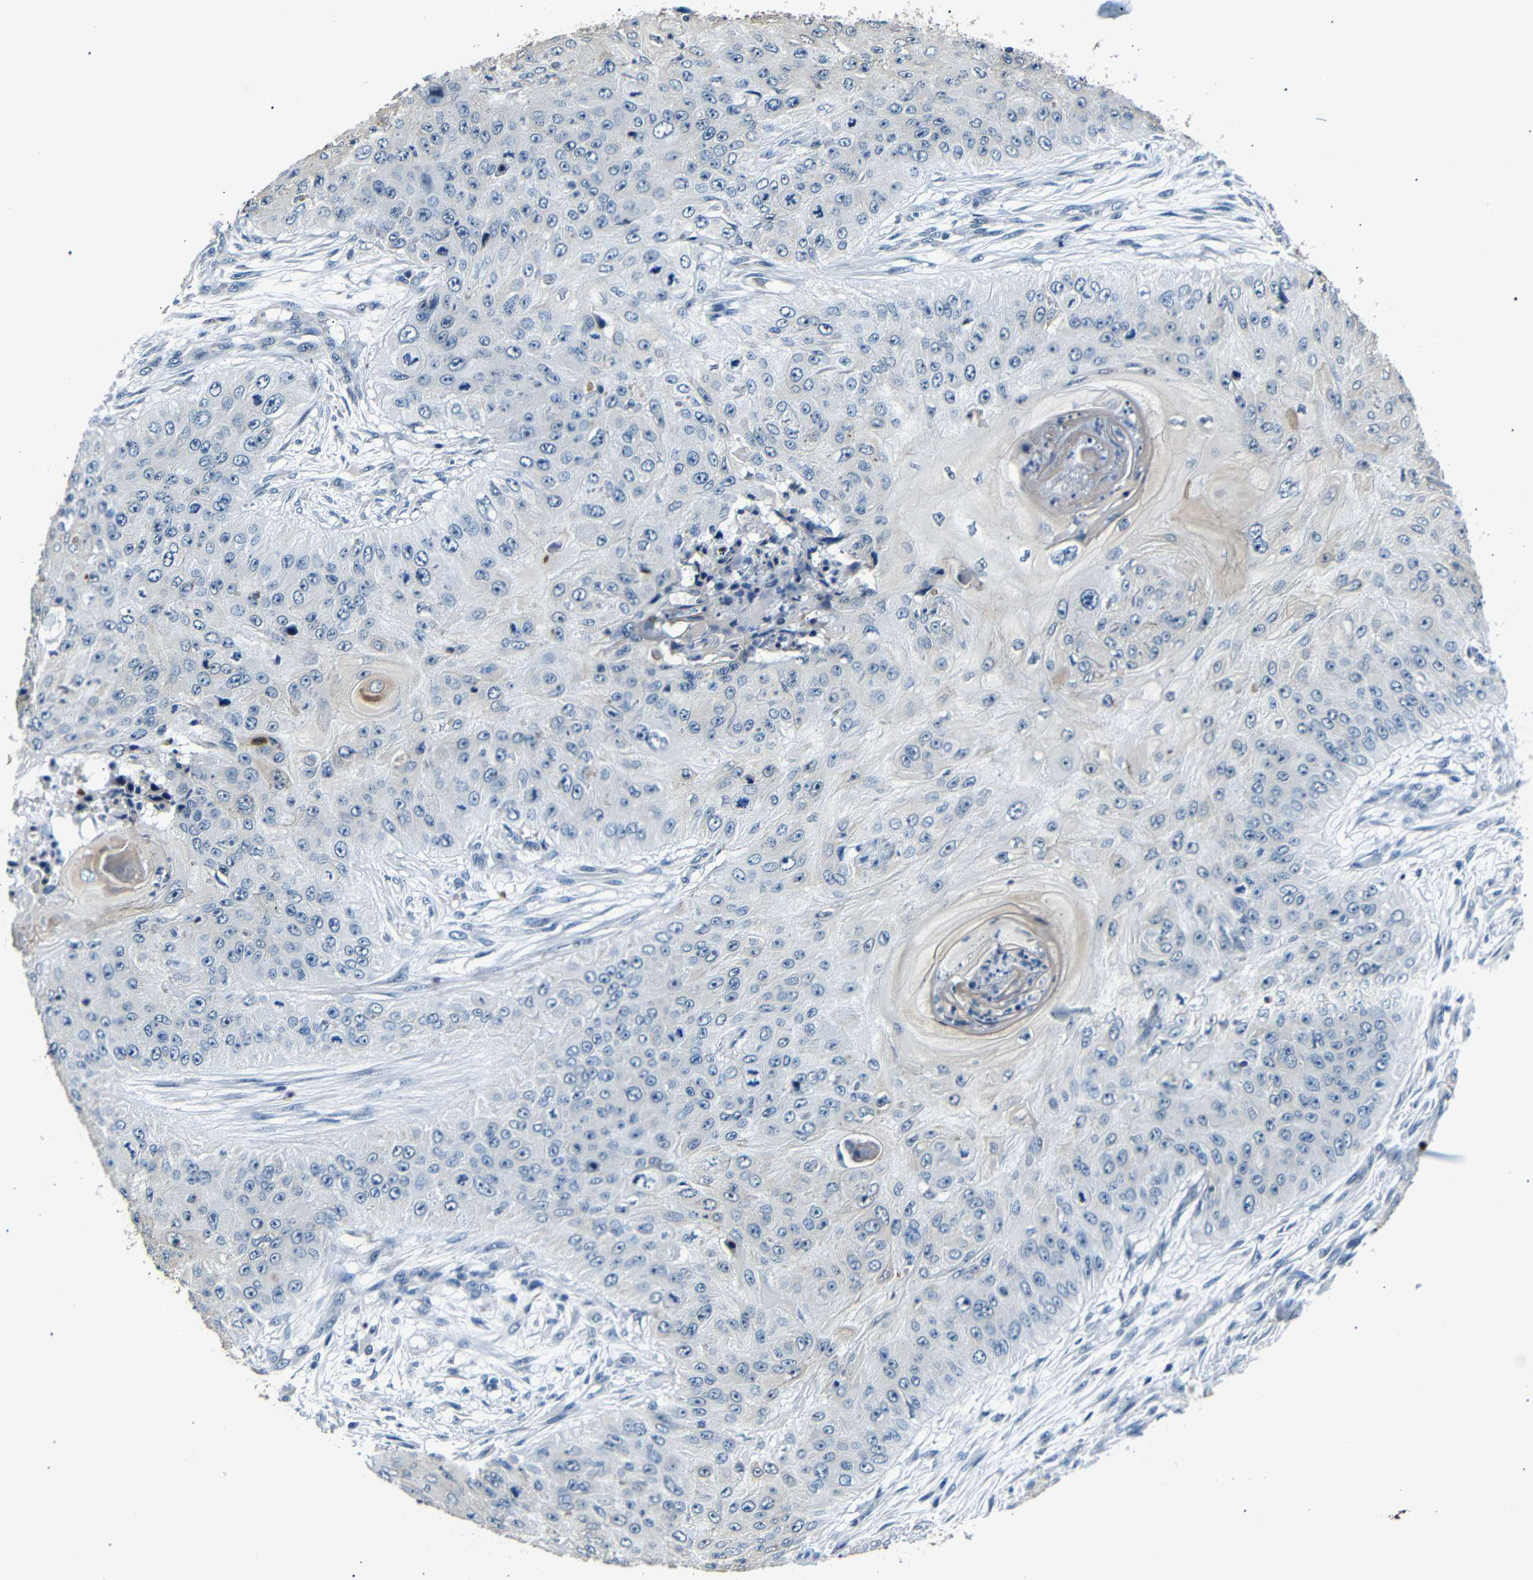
{"staining": {"intensity": "negative", "quantity": "none", "location": "none"}, "tissue": "skin cancer", "cell_type": "Tumor cells", "image_type": "cancer", "snomed": [{"axis": "morphology", "description": "Squamous cell carcinoma, NOS"}, {"axis": "topography", "description": "Skin"}], "caption": "A micrograph of human squamous cell carcinoma (skin) is negative for staining in tumor cells. (Stains: DAB (3,3'-diaminobenzidine) immunohistochemistry (IHC) with hematoxylin counter stain, Microscopy: brightfield microscopy at high magnification).", "gene": "TAFA1", "patient": {"sex": "female", "age": 80}}